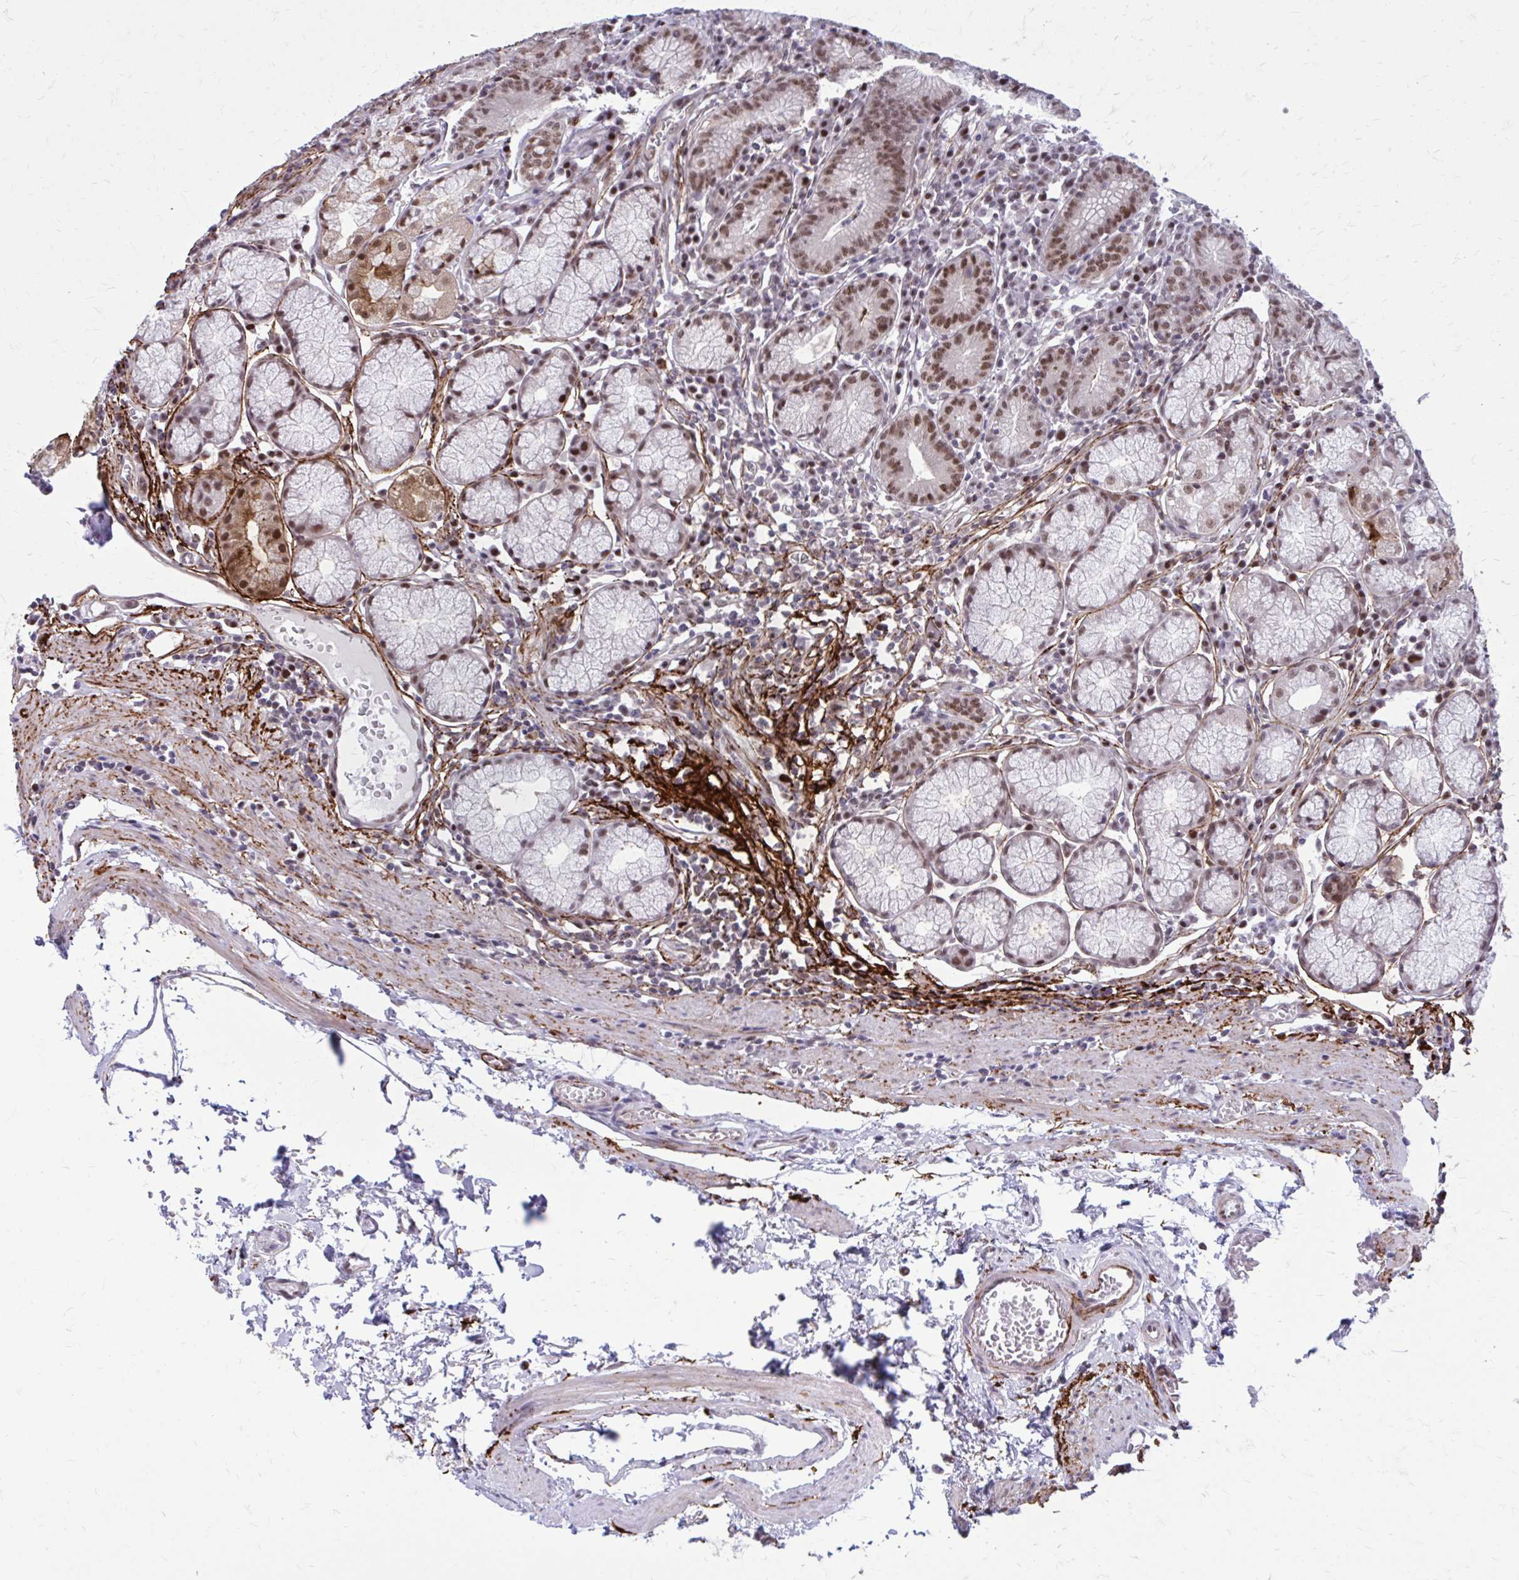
{"staining": {"intensity": "moderate", "quantity": "25%-75%", "location": "cytoplasmic/membranous,nuclear"}, "tissue": "stomach", "cell_type": "Glandular cells", "image_type": "normal", "snomed": [{"axis": "morphology", "description": "Normal tissue, NOS"}, {"axis": "topography", "description": "Stomach"}], "caption": "Stomach stained with IHC reveals moderate cytoplasmic/membranous,nuclear staining in approximately 25%-75% of glandular cells. (Brightfield microscopy of DAB IHC at high magnification).", "gene": "PSME4", "patient": {"sex": "male", "age": 55}}